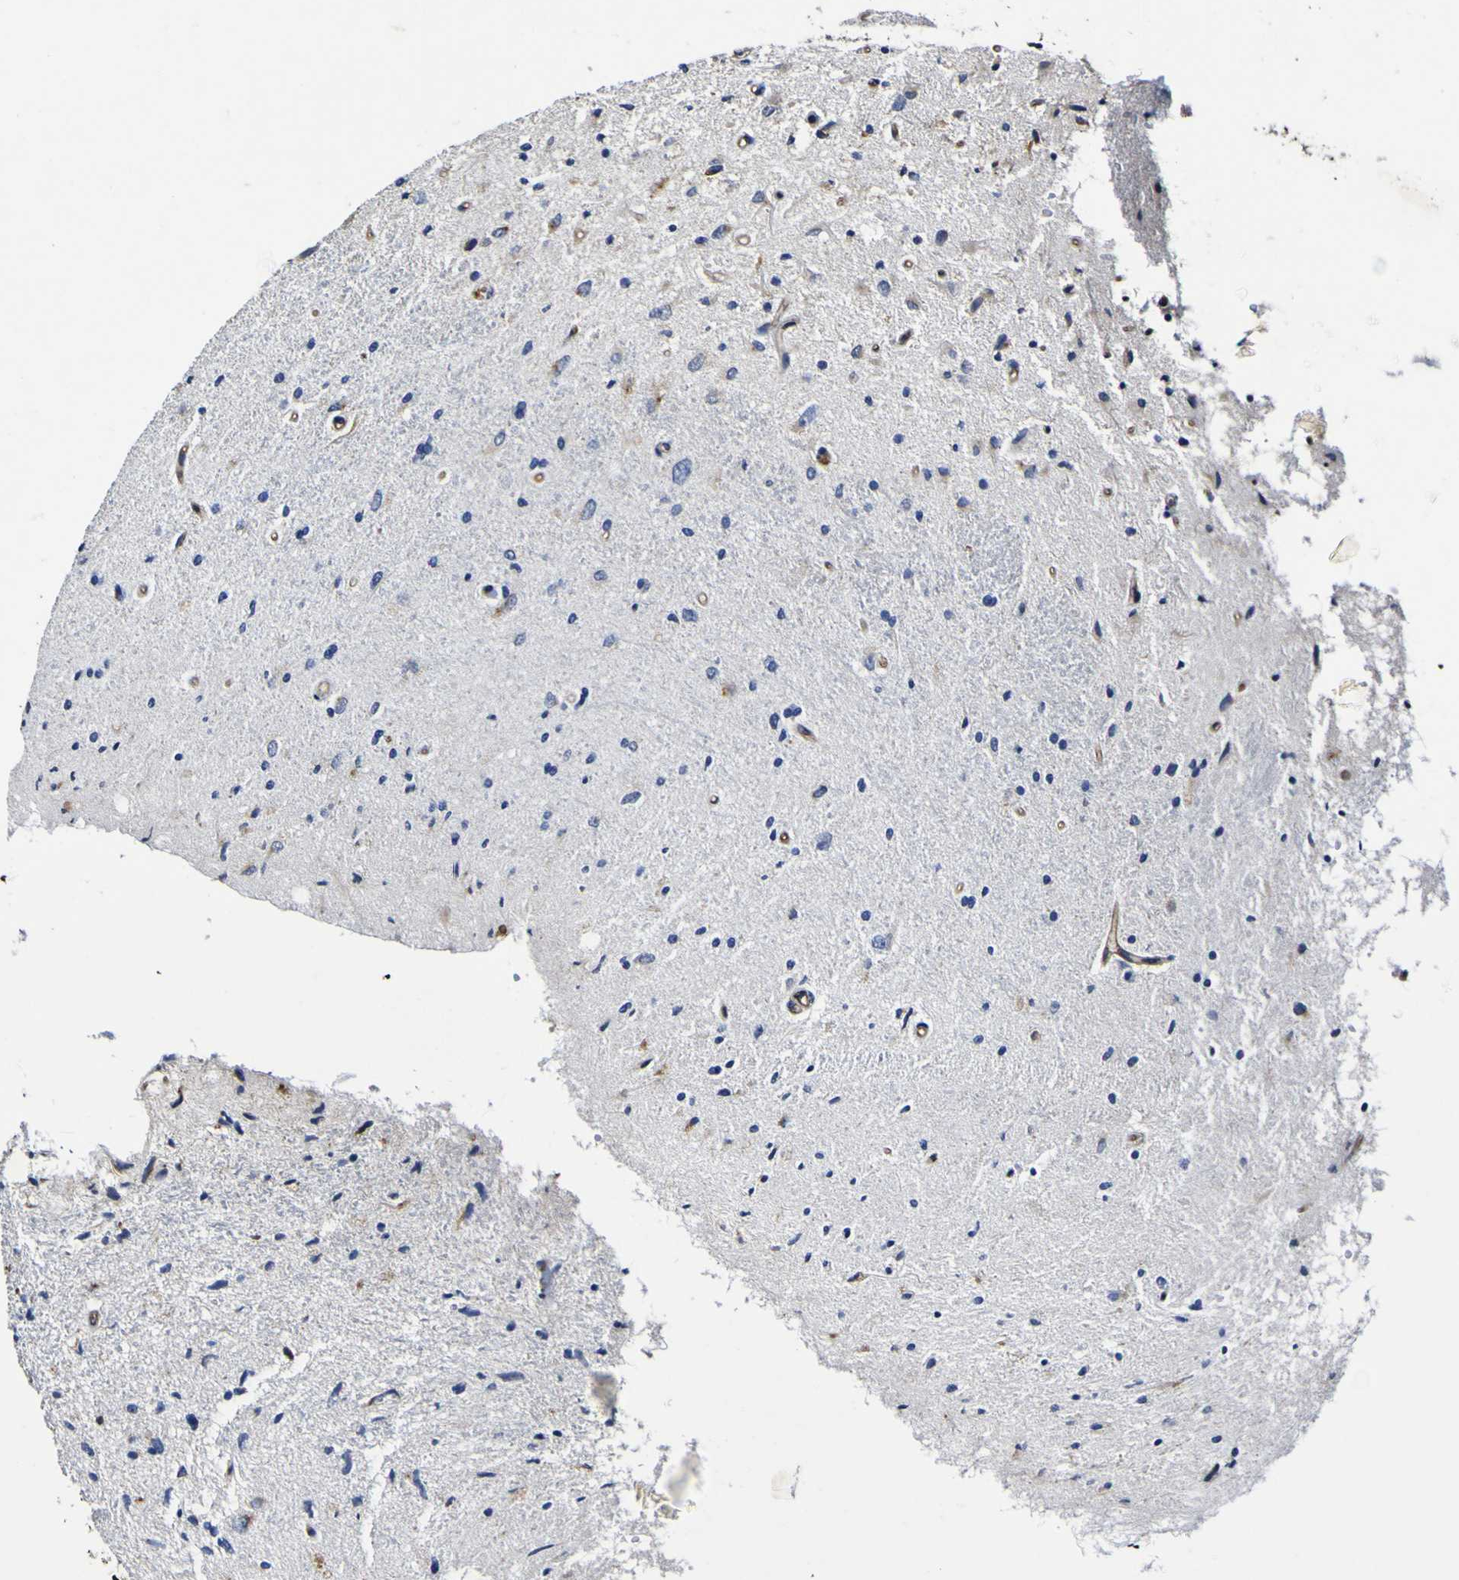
{"staining": {"intensity": "negative", "quantity": "none", "location": "none"}, "tissue": "glioma", "cell_type": "Tumor cells", "image_type": "cancer", "snomed": [{"axis": "morphology", "description": "Glioma, malignant, Low grade"}, {"axis": "topography", "description": "Brain"}], "caption": "Immunohistochemical staining of glioma reveals no significant expression in tumor cells.", "gene": "CCL2", "patient": {"sex": "male", "age": 77}}